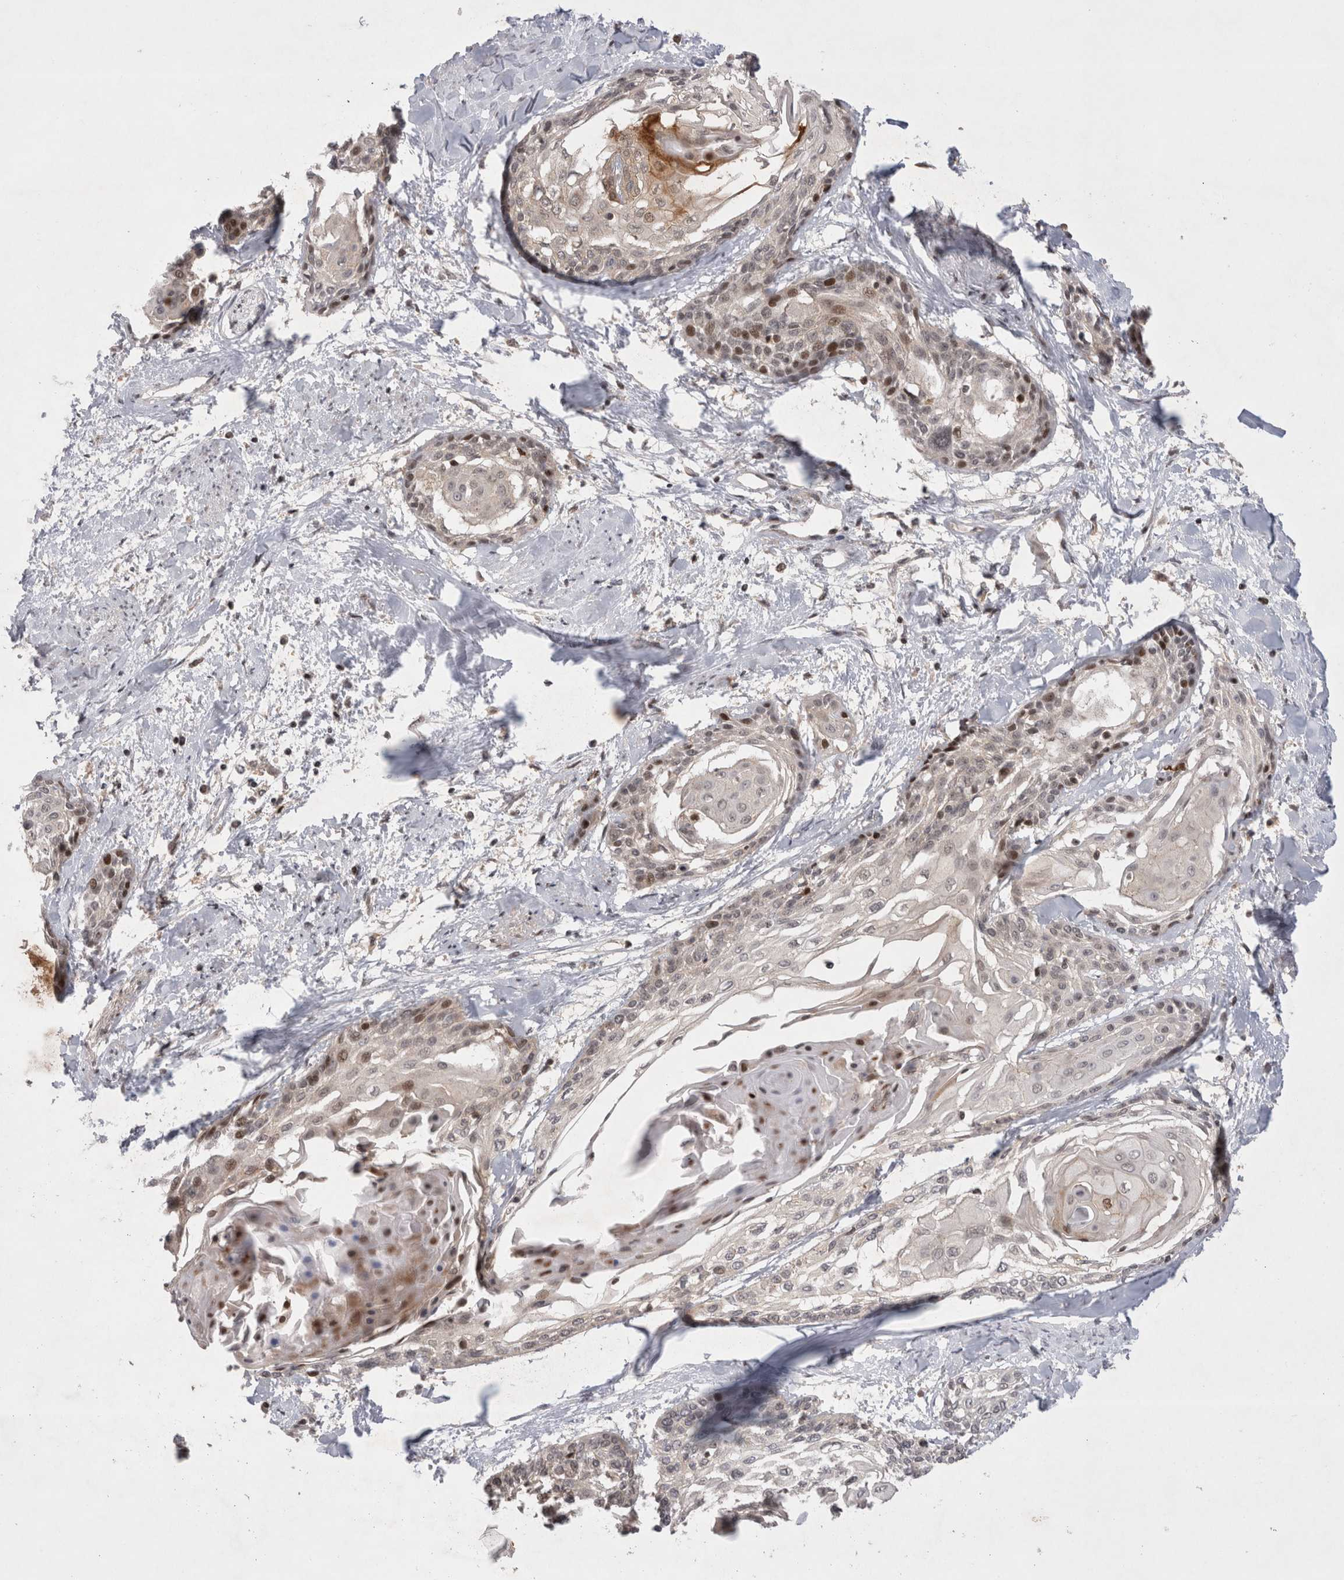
{"staining": {"intensity": "moderate", "quantity": "25%-75%", "location": "nuclear"}, "tissue": "cervical cancer", "cell_type": "Tumor cells", "image_type": "cancer", "snomed": [{"axis": "morphology", "description": "Squamous cell carcinoma, NOS"}, {"axis": "topography", "description": "Cervix"}], "caption": "Moderate nuclear positivity for a protein is present in approximately 25%-75% of tumor cells of cervical squamous cell carcinoma using IHC.", "gene": "PLEKHM1", "patient": {"sex": "female", "age": 57}}